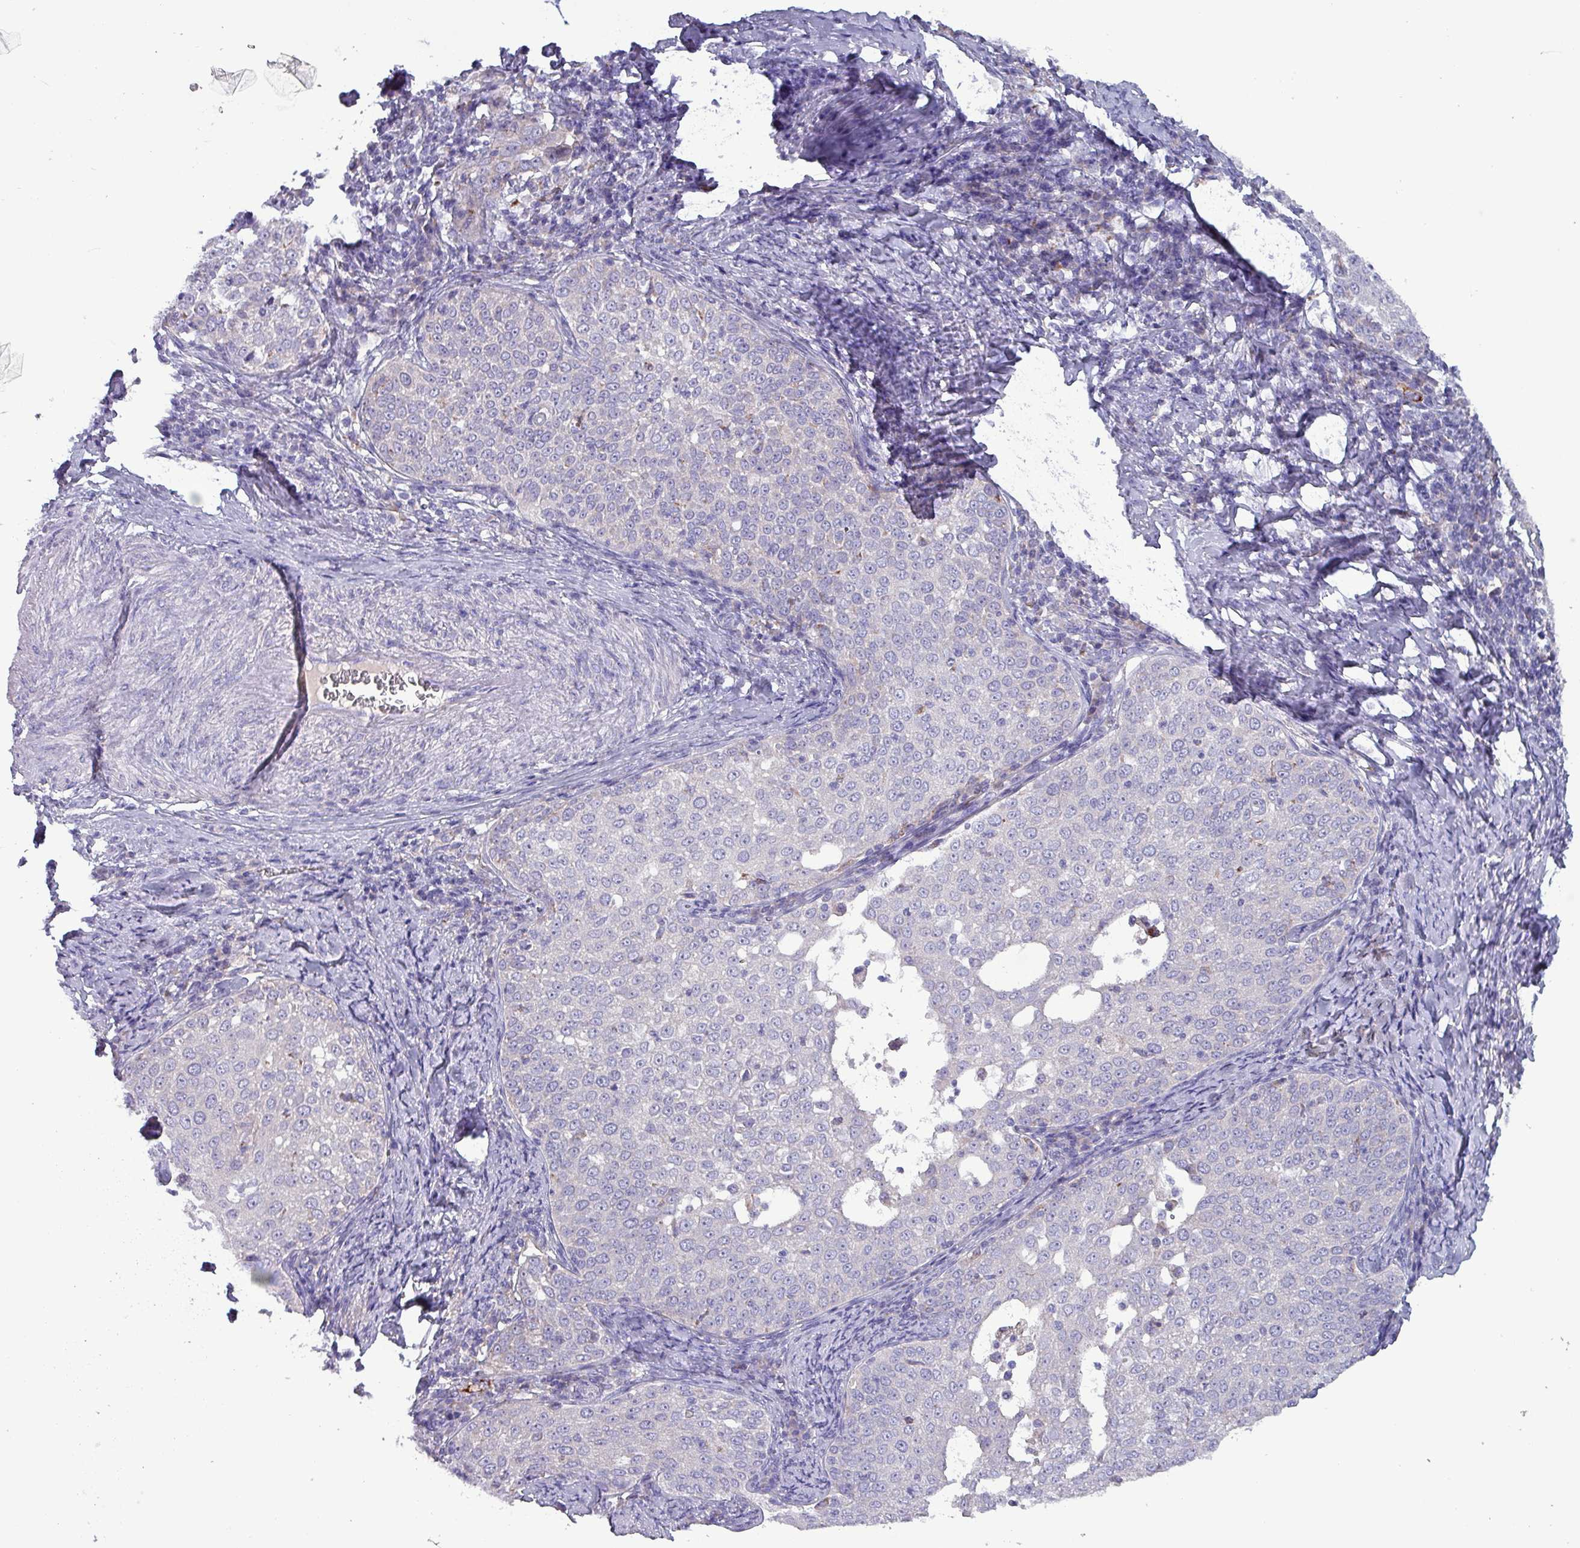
{"staining": {"intensity": "negative", "quantity": "none", "location": "none"}, "tissue": "cervical cancer", "cell_type": "Tumor cells", "image_type": "cancer", "snomed": [{"axis": "morphology", "description": "Squamous cell carcinoma, NOS"}, {"axis": "topography", "description": "Cervix"}], "caption": "Immunohistochemistry micrograph of squamous cell carcinoma (cervical) stained for a protein (brown), which displays no expression in tumor cells. (DAB immunohistochemistry (IHC) with hematoxylin counter stain).", "gene": "HSD3B7", "patient": {"sex": "female", "age": 57}}